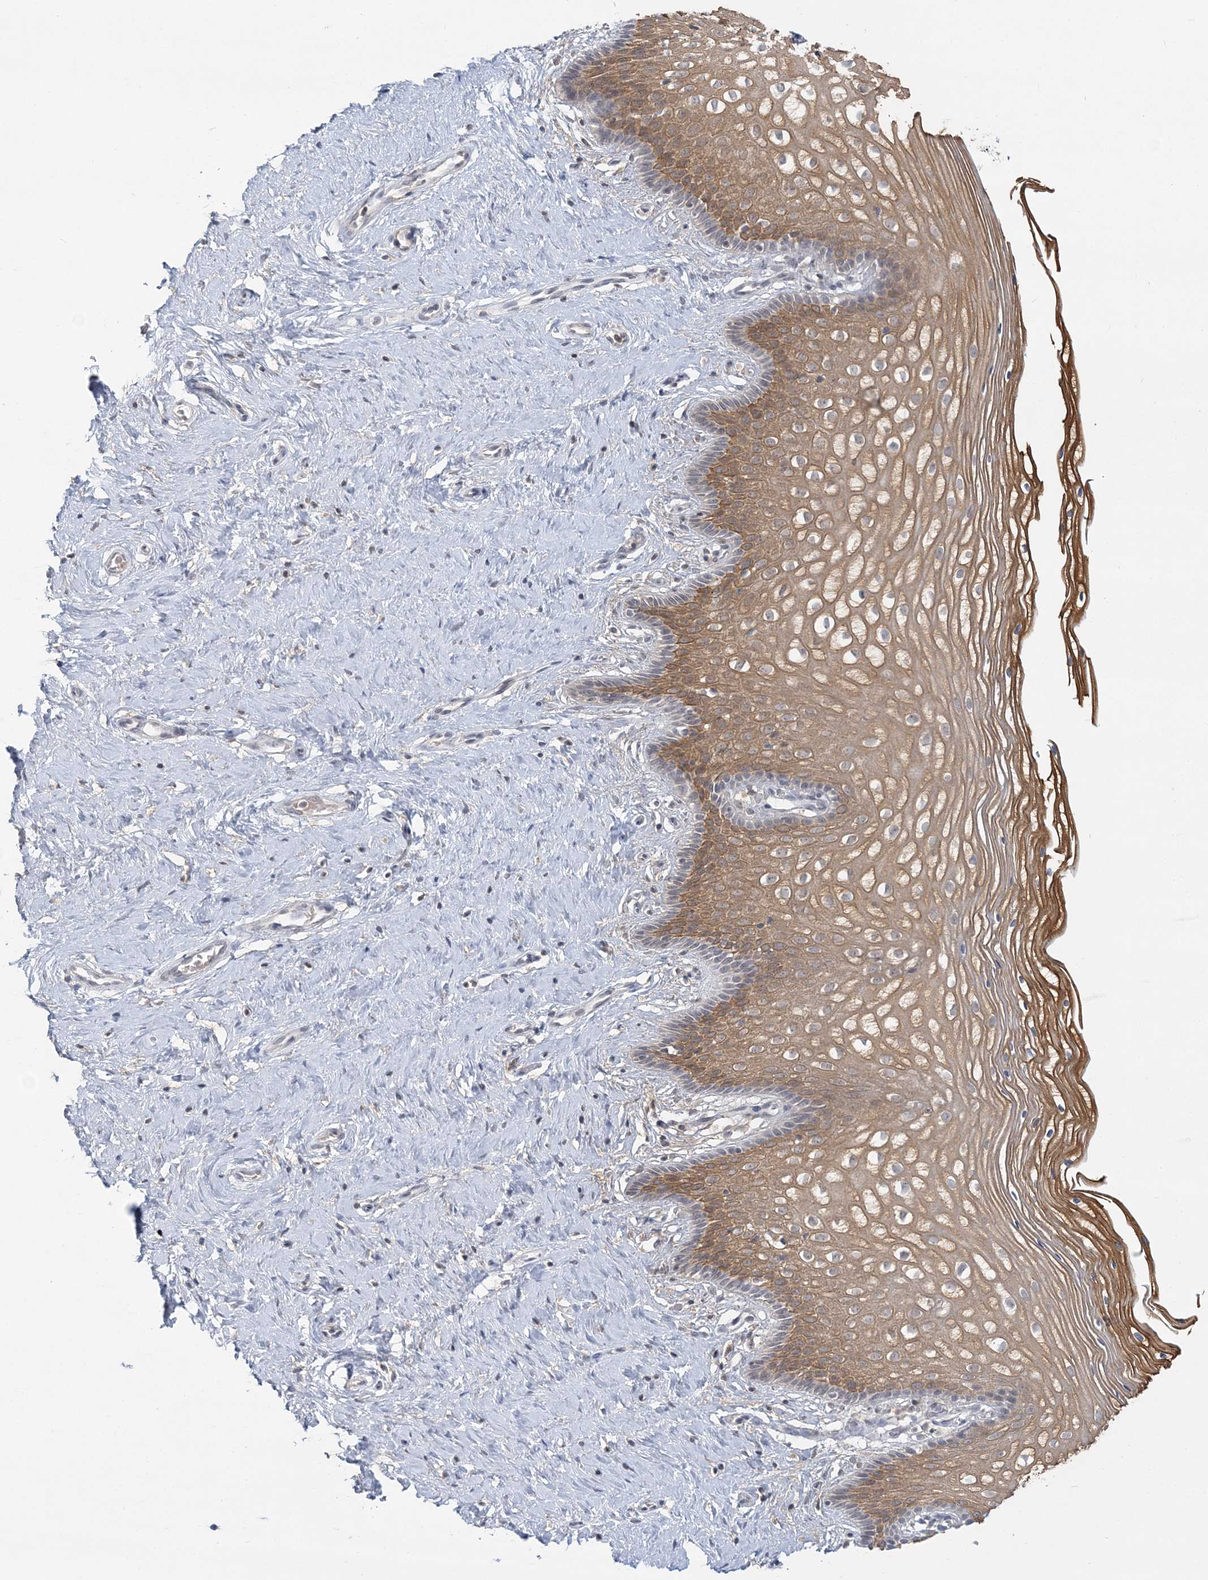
{"staining": {"intensity": "weak", "quantity": "25%-75%", "location": "cytoplasmic/membranous"}, "tissue": "cervix", "cell_type": "Glandular cells", "image_type": "normal", "snomed": [{"axis": "morphology", "description": "Normal tissue, NOS"}, {"axis": "topography", "description": "Cervix"}], "caption": "Protein expression by IHC shows weak cytoplasmic/membranous positivity in approximately 25%-75% of glandular cells in unremarkable cervix. The staining was performed using DAB to visualize the protein expression in brown, while the nuclei were stained in blue with hematoxylin (Magnification: 20x).", "gene": "ANKS1A", "patient": {"sex": "female", "age": 33}}